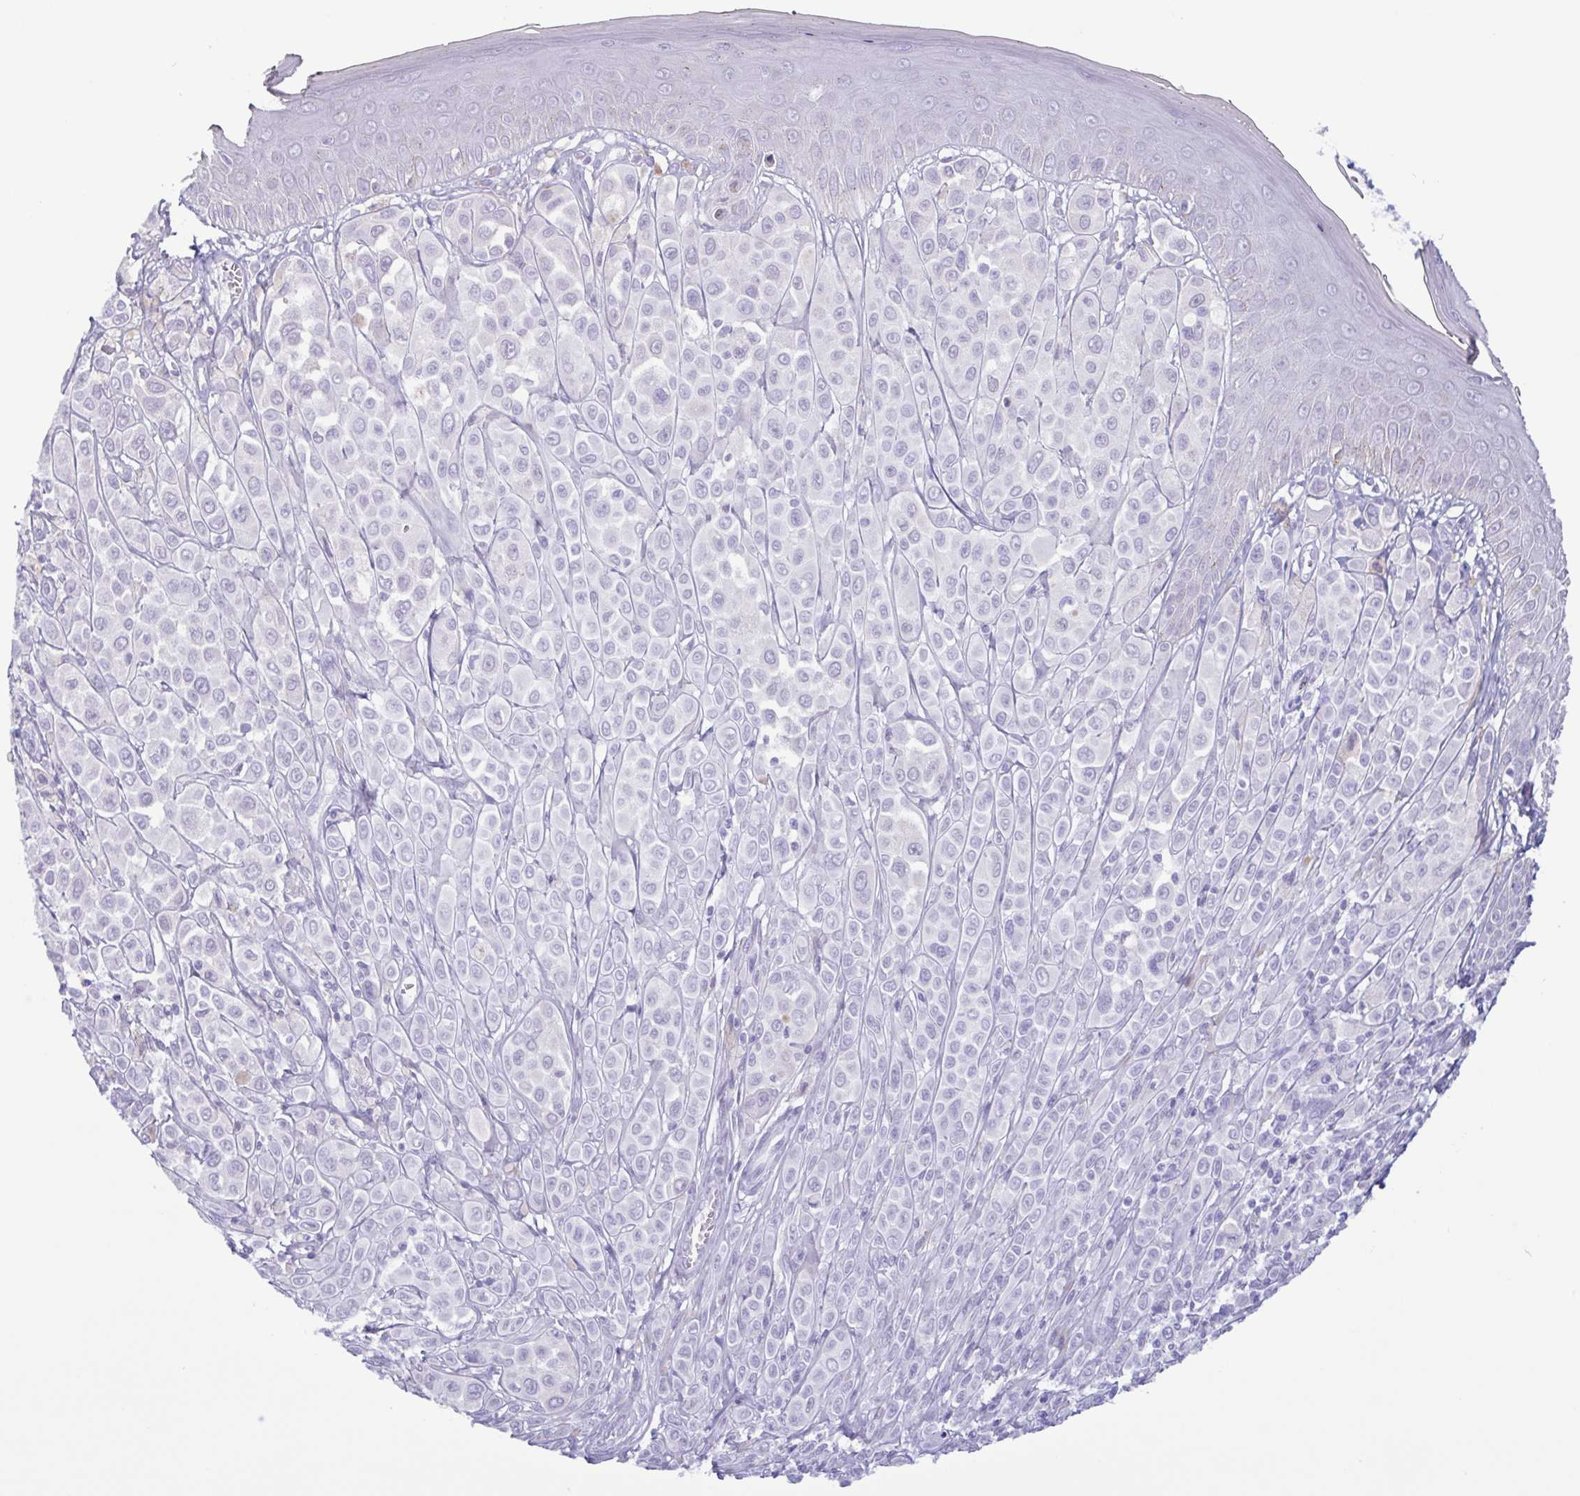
{"staining": {"intensity": "negative", "quantity": "none", "location": "none"}, "tissue": "melanoma", "cell_type": "Tumor cells", "image_type": "cancer", "snomed": [{"axis": "morphology", "description": "Malignant melanoma, NOS"}, {"axis": "topography", "description": "Skin"}], "caption": "Melanoma was stained to show a protein in brown. There is no significant staining in tumor cells.", "gene": "LTF", "patient": {"sex": "male", "age": 67}}